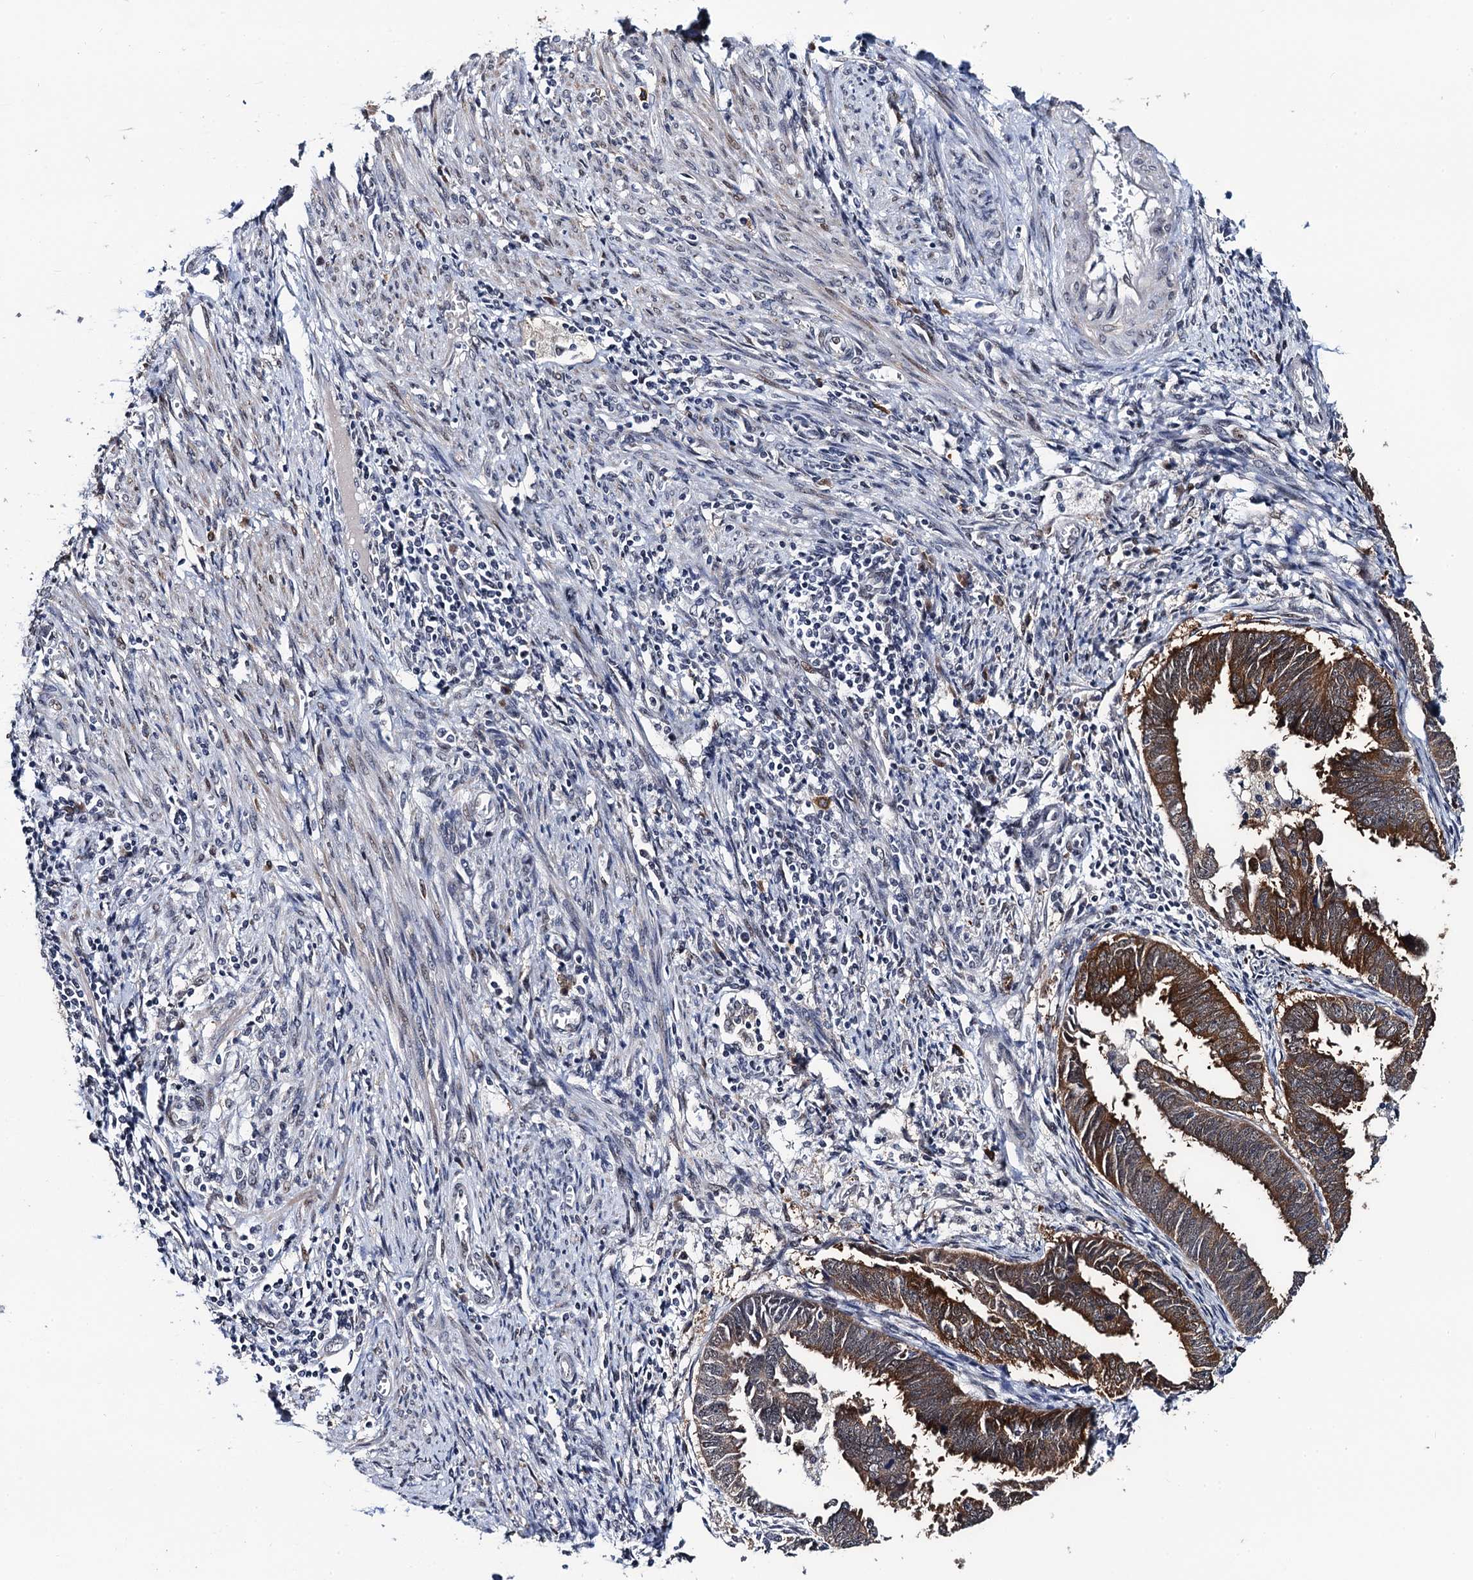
{"staining": {"intensity": "strong", "quantity": ">75%", "location": "cytoplasmic/membranous"}, "tissue": "endometrial cancer", "cell_type": "Tumor cells", "image_type": "cancer", "snomed": [{"axis": "morphology", "description": "Adenocarcinoma, NOS"}, {"axis": "topography", "description": "Endometrium"}], "caption": "Human endometrial cancer (adenocarcinoma) stained with a protein marker displays strong staining in tumor cells.", "gene": "FAM222A", "patient": {"sex": "female", "age": 75}}